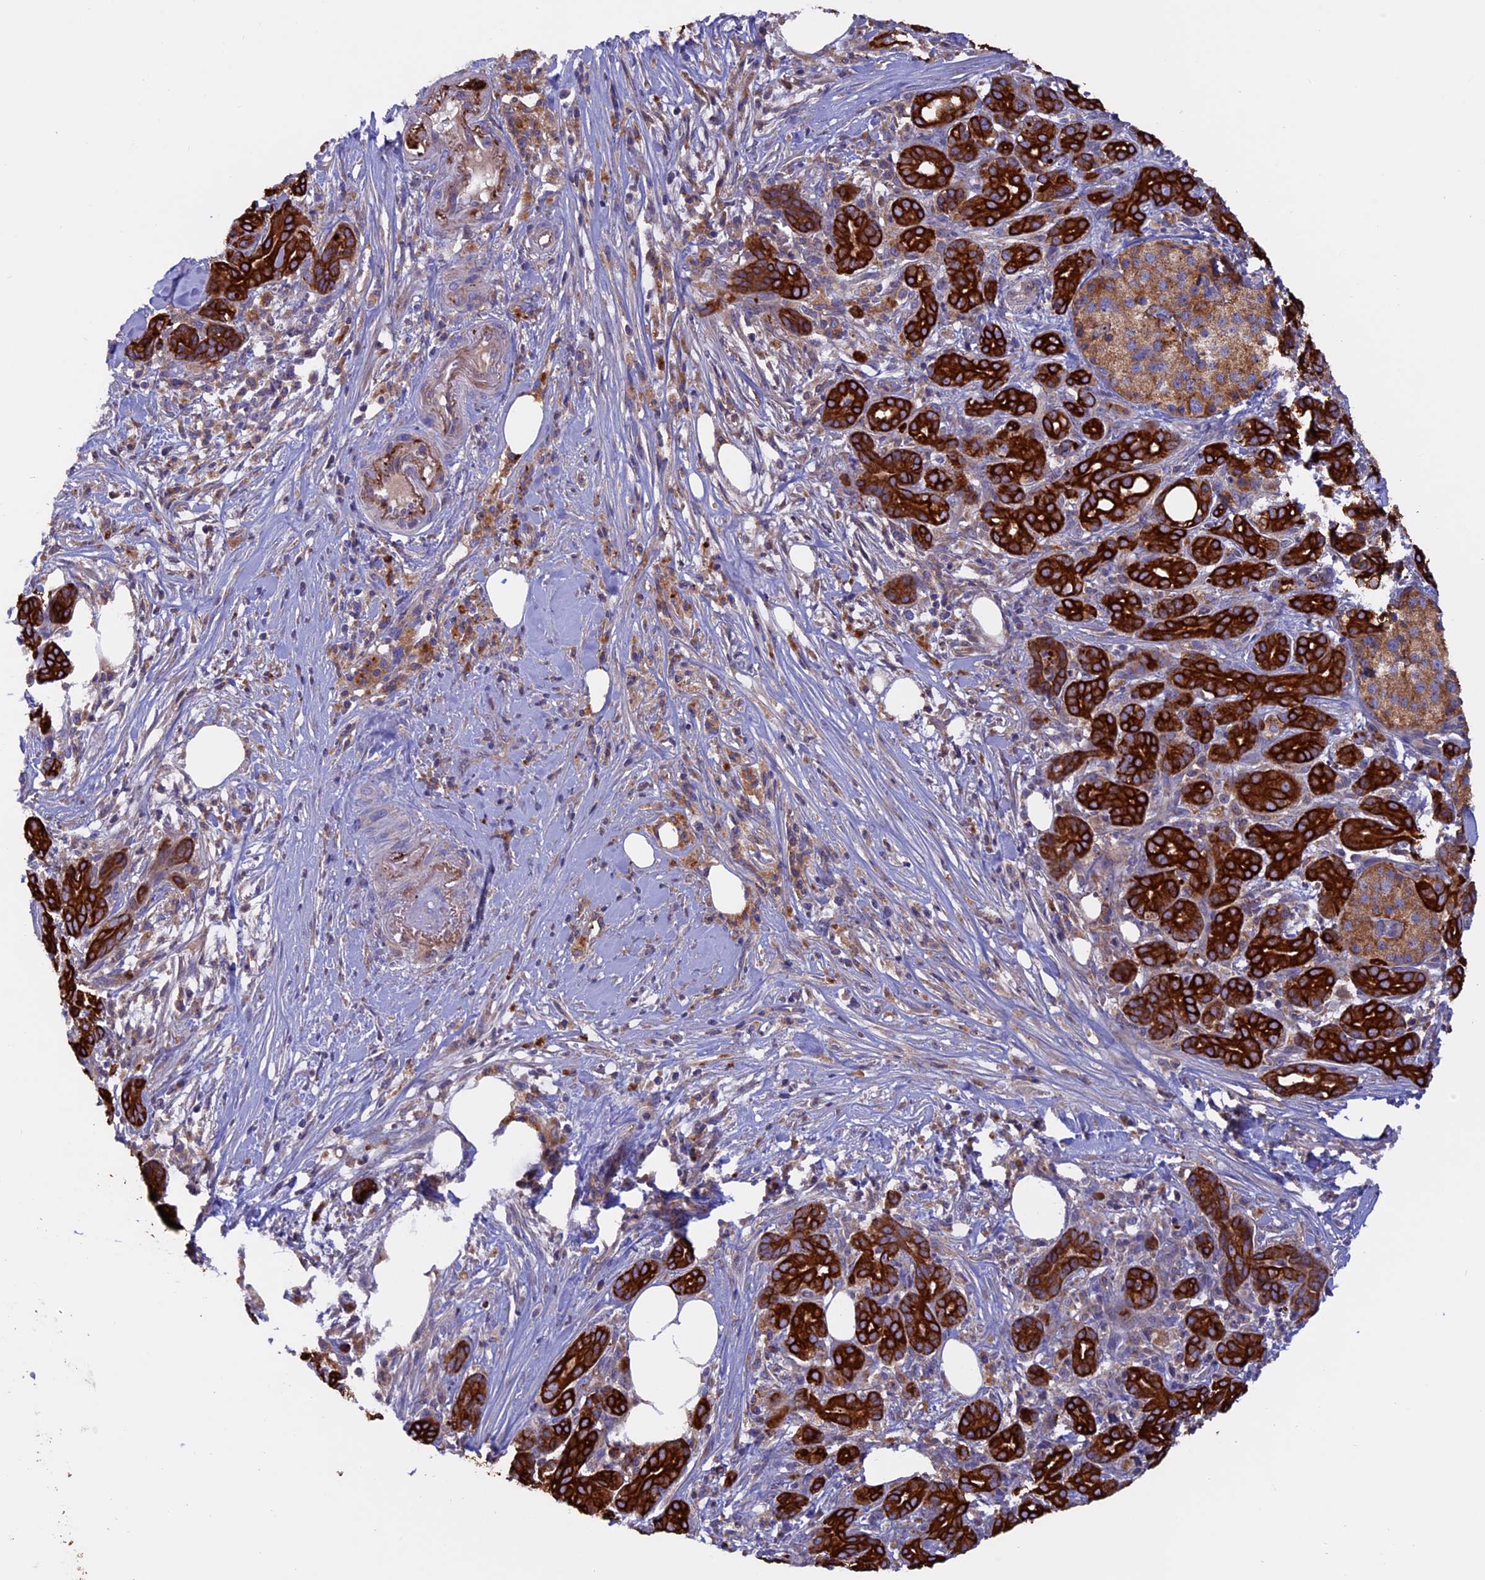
{"staining": {"intensity": "strong", "quantity": ">75%", "location": "cytoplasmic/membranous"}, "tissue": "pancreatic cancer", "cell_type": "Tumor cells", "image_type": "cancer", "snomed": [{"axis": "morphology", "description": "Adenocarcinoma, NOS"}, {"axis": "topography", "description": "Pancreas"}], "caption": "Immunohistochemistry (IHC) (DAB) staining of pancreatic cancer shows strong cytoplasmic/membranous protein staining in approximately >75% of tumor cells. (IHC, brightfield microscopy, high magnification).", "gene": "PTPN9", "patient": {"sex": "female", "age": 66}}